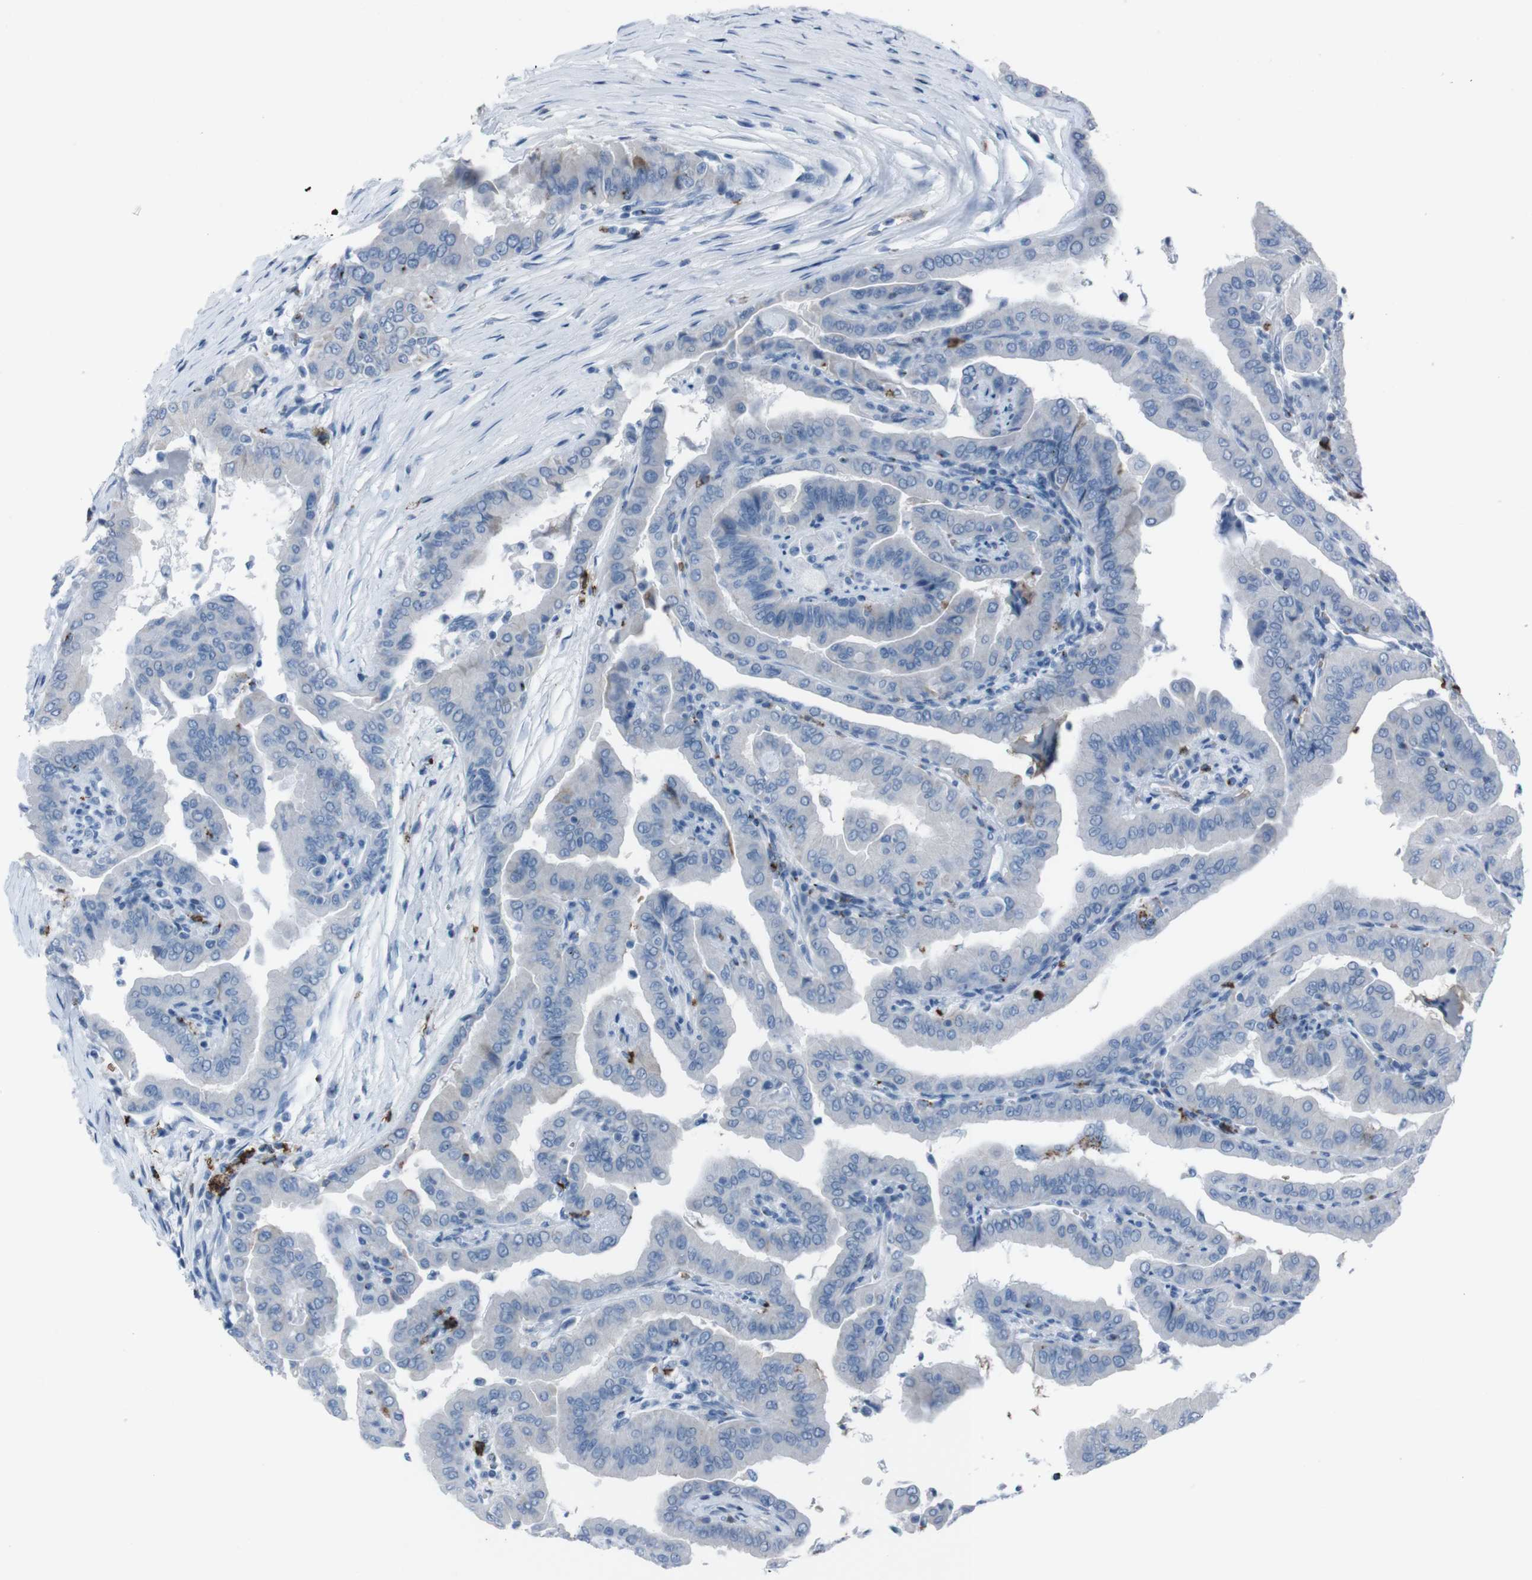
{"staining": {"intensity": "negative", "quantity": "none", "location": "none"}, "tissue": "thyroid cancer", "cell_type": "Tumor cells", "image_type": "cancer", "snomed": [{"axis": "morphology", "description": "Papillary adenocarcinoma, NOS"}, {"axis": "topography", "description": "Thyroid gland"}], "caption": "Immunohistochemistry (IHC) of thyroid cancer displays no expression in tumor cells.", "gene": "ST6GAL1", "patient": {"sex": "male", "age": 33}}